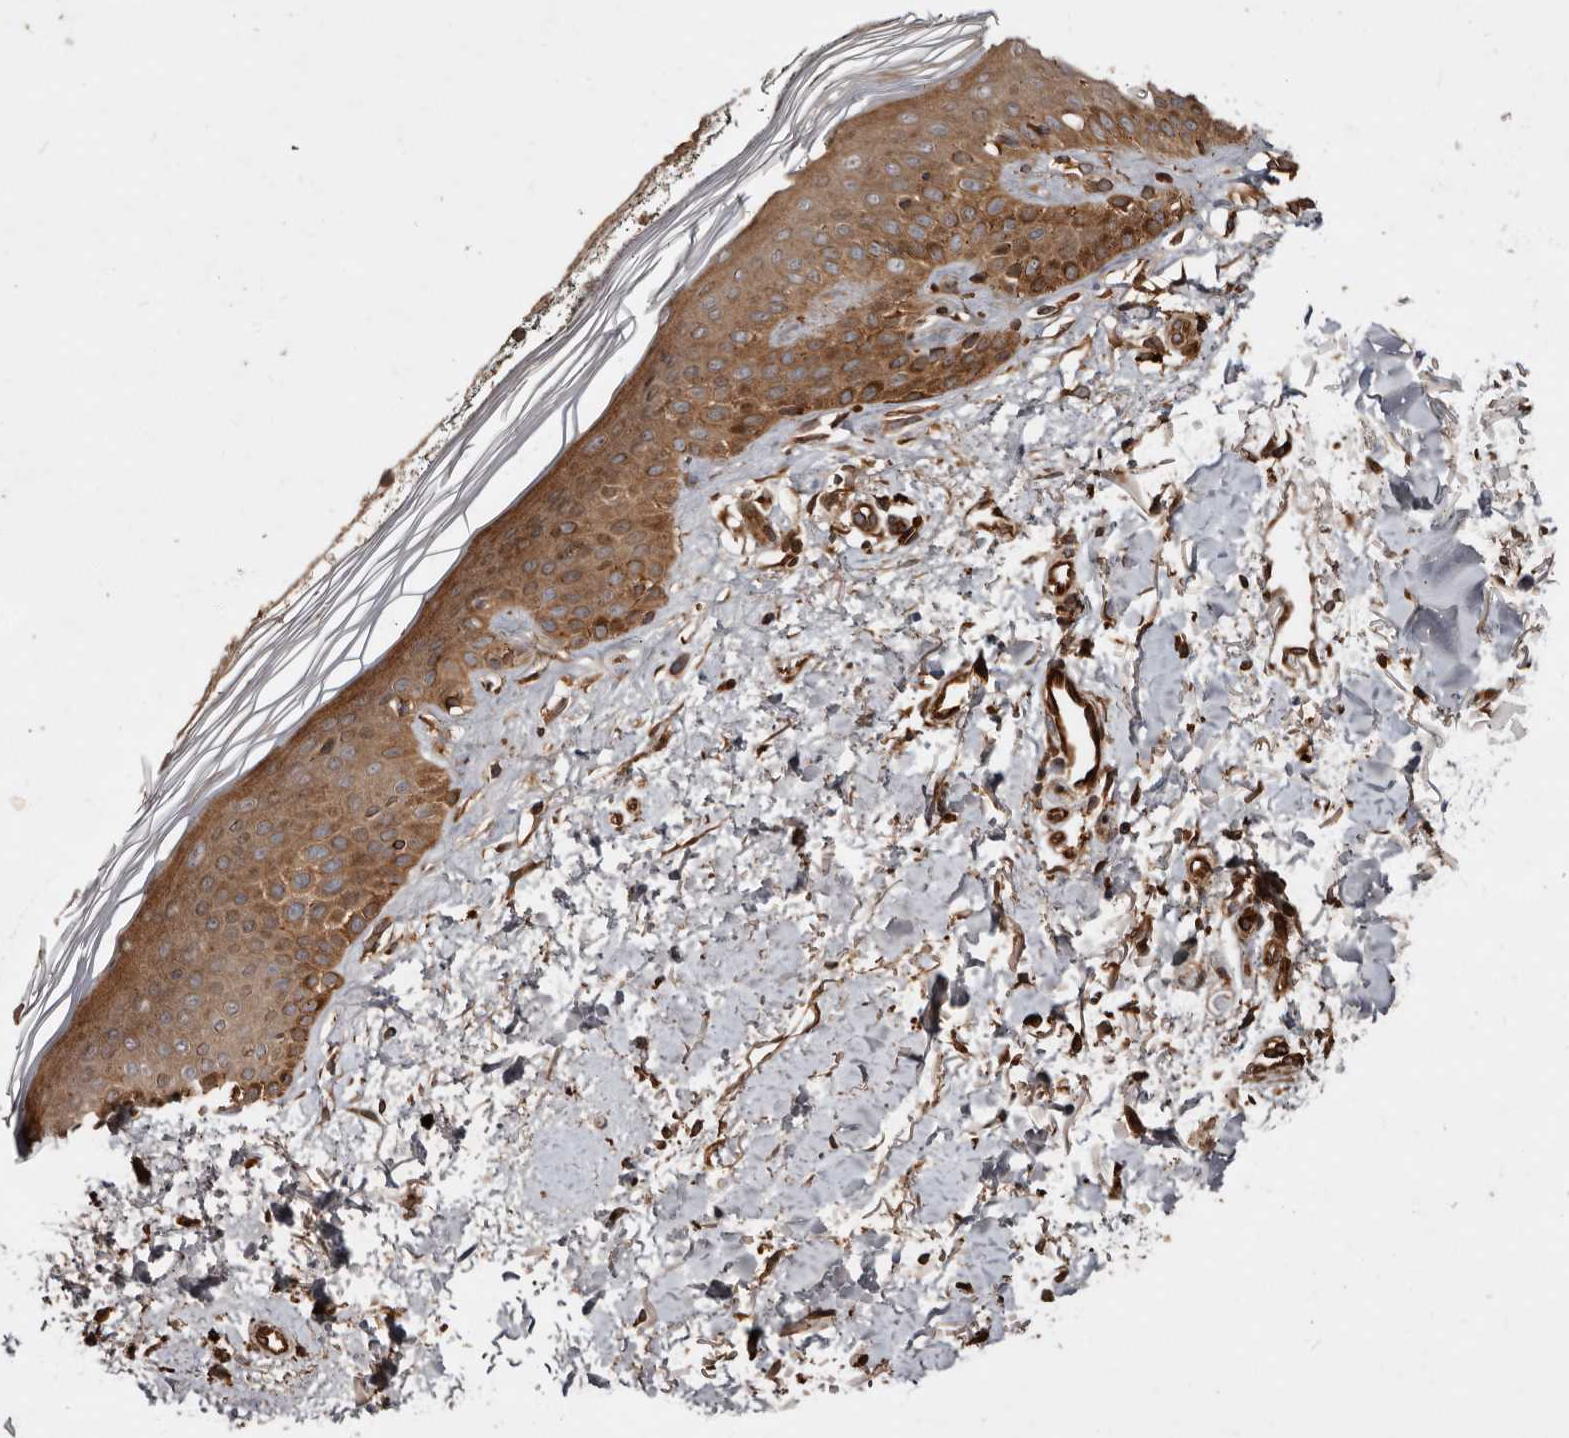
{"staining": {"intensity": "moderate", "quantity": ">75%", "location": "cytoplasmic/membranous"}, "tissue": "skin", "cell_type": "Fibroblasts", "image_type": "normal", "snomed": [{"axis": "morphology", "description": "Normal tissue, NOS"}, {"axis": "topography", "description": "Skin"}], "caption": "A brown stain shows moderate cytoplasmic/membranous expression of a protein in fibroblasts of normal human skin.", "gene": "STK36", "patient": {"sex": "female", "age": 64}}